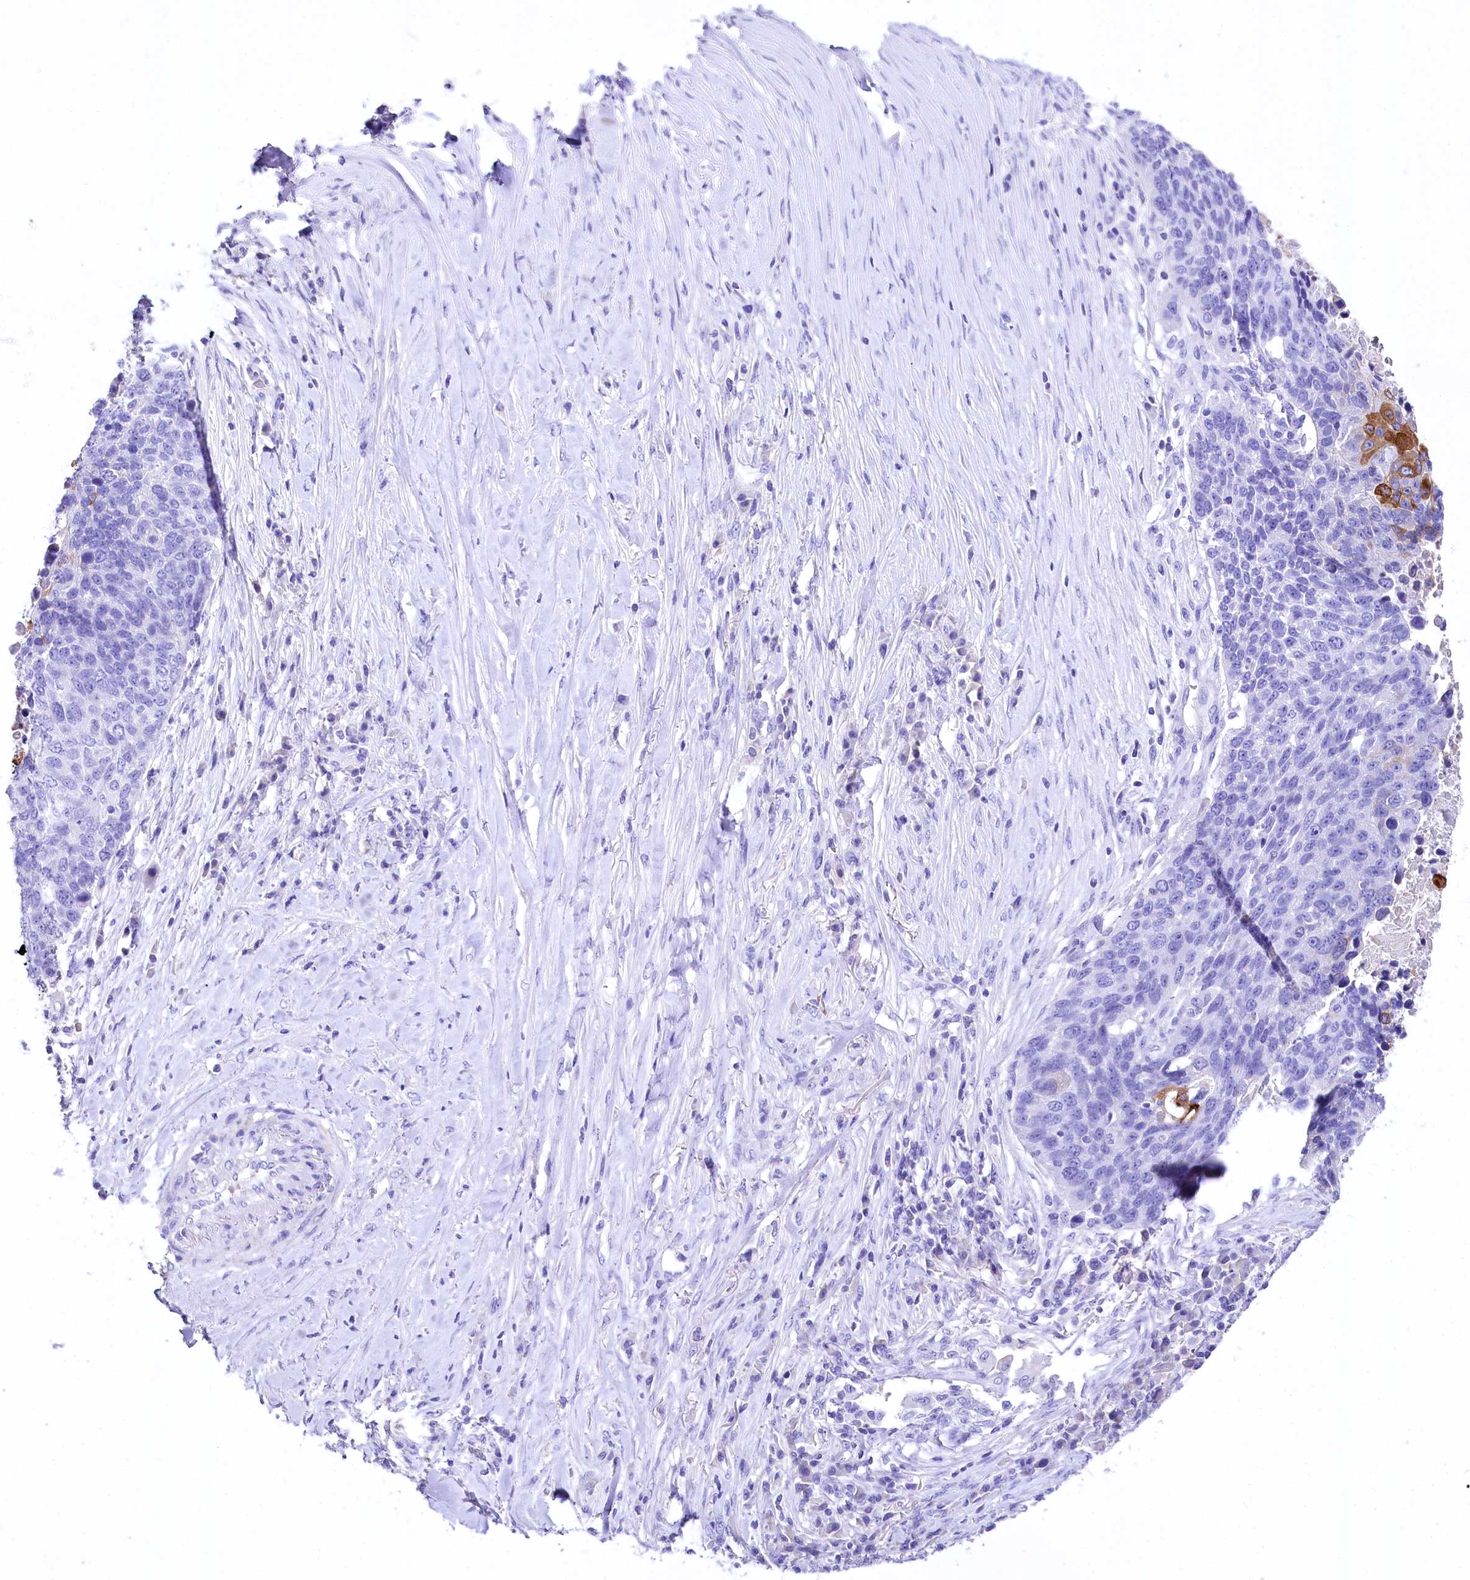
{"staining": {"intensity": "strong", "quantity": "<25%", "location": "cytoplasmic/membranous"}, "tissue": "lung cancer", "cell_type": "Tumor cells", "image_type": "cancer", "snomed": [{"axis": "morphology", "description": "Normal tissue, NOS"}, {"axis": "morphology", "description": "Squamous cell carcinoma, NOS"}, {"axis": "topography", "description": "Lymph node"}, {"axis": "topography", "description": "Lung"}], "caption": "IHC of human lung squamous cell carcinoma demonstrates medium levels of strong cytoplasmic/membranous expression in approximately <25% of tumor cells. The staining was performed using DAB to visualize the protein expression in brown, while the nuclei were stained in blue with hematoxylin (Magnification: 20x).", "gene": "A2ML1", "patient": {"sex": "male", "age": 66}}